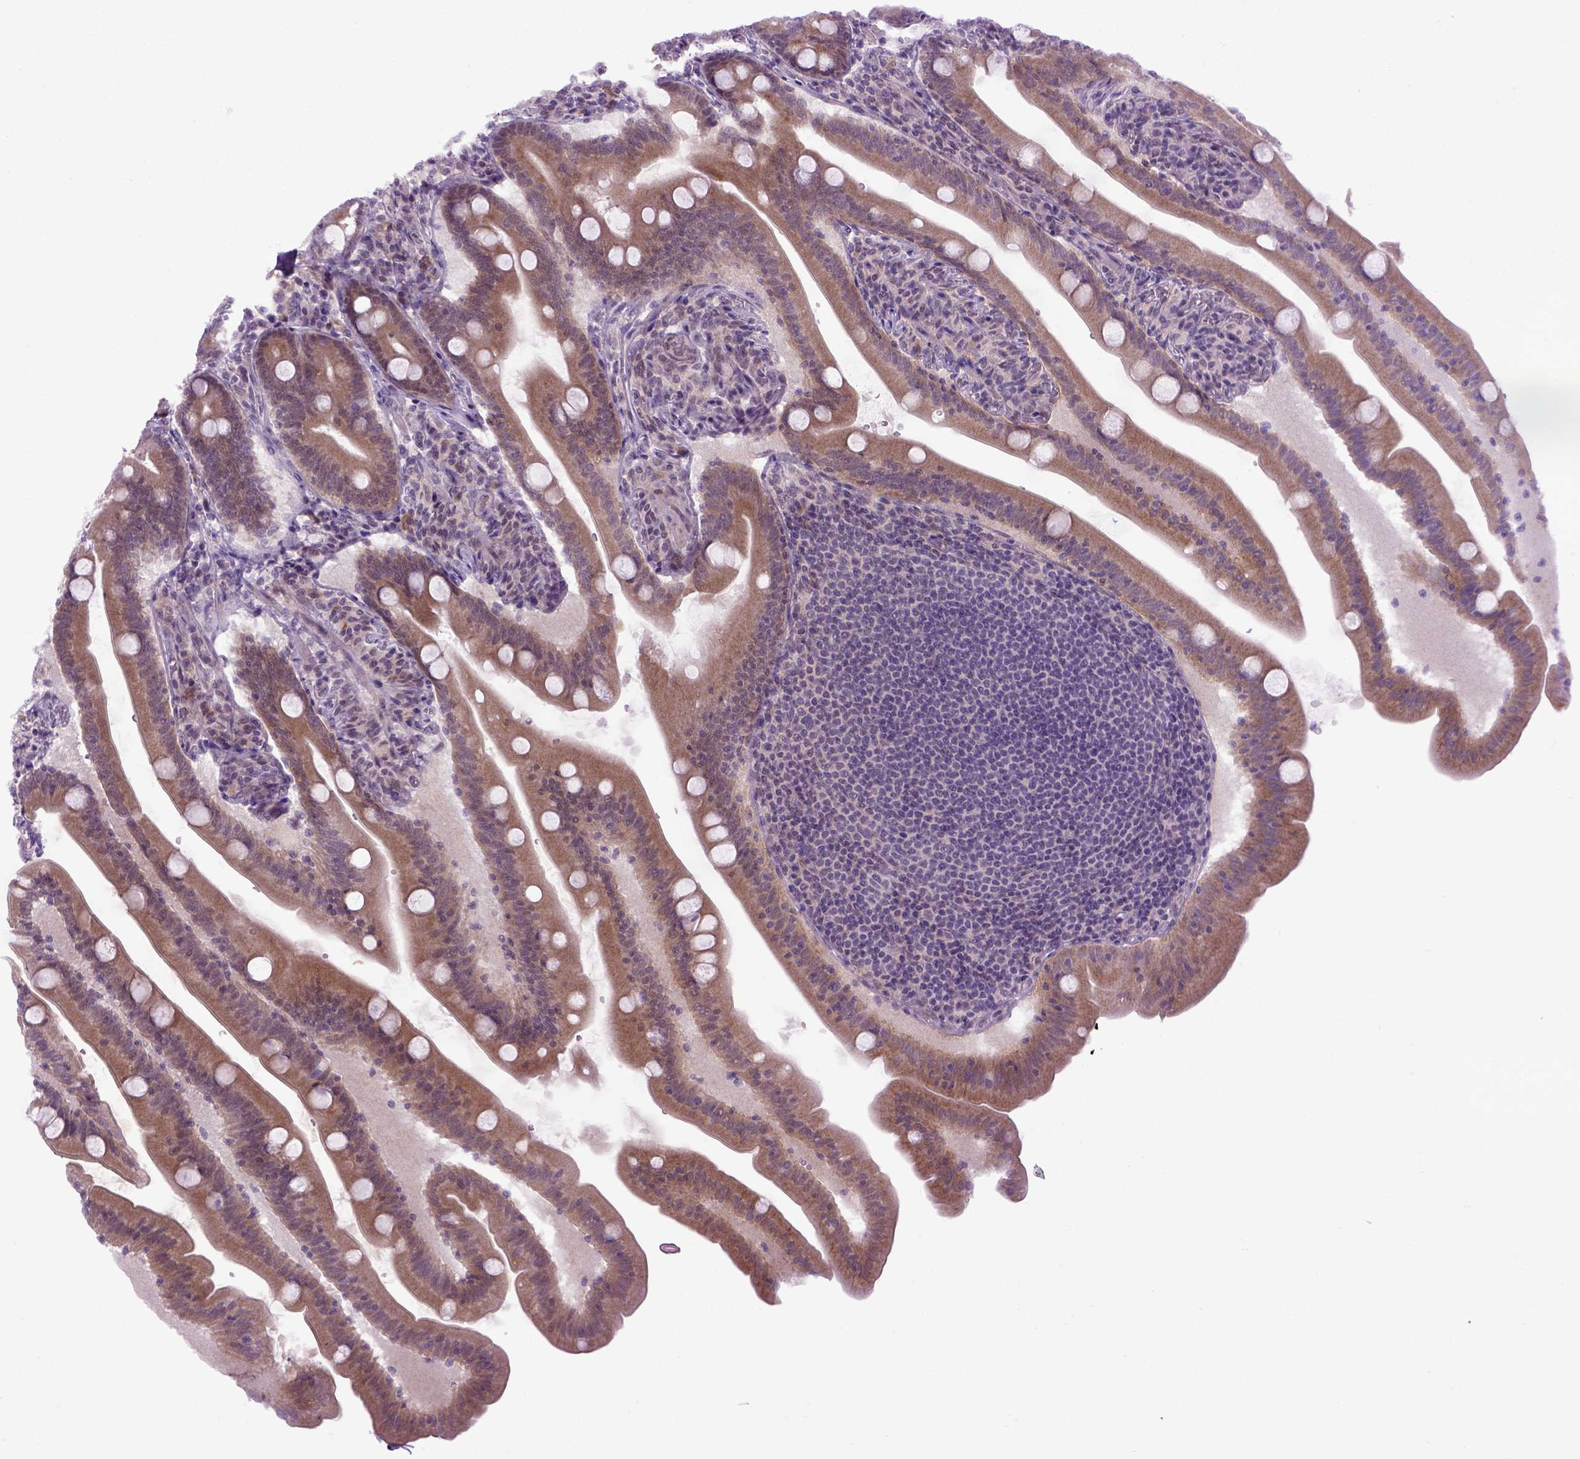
{"staining": {"intensity": "moderate", "quantity": ">75%", "location": "cytoplasmic/membranous"}, "tissue": "small intestine", "cell_type": "Glandular cells", "image_type": "normal", "snomed": [{"axis": "morphology", "description": "Normal tissue, NOS"}, {"axis": "topography", "description": "Small intestine"}], "caption": "Immunohistochemical staining of unremarkable human small intestine displays medium levels of moderate cytoplasmic/membranous staining in approximately >75% of glandular cells. Nuclei are stained in blue.", "gene": "EMILIN3", "patient": {"sex": "male", "age": 37}}